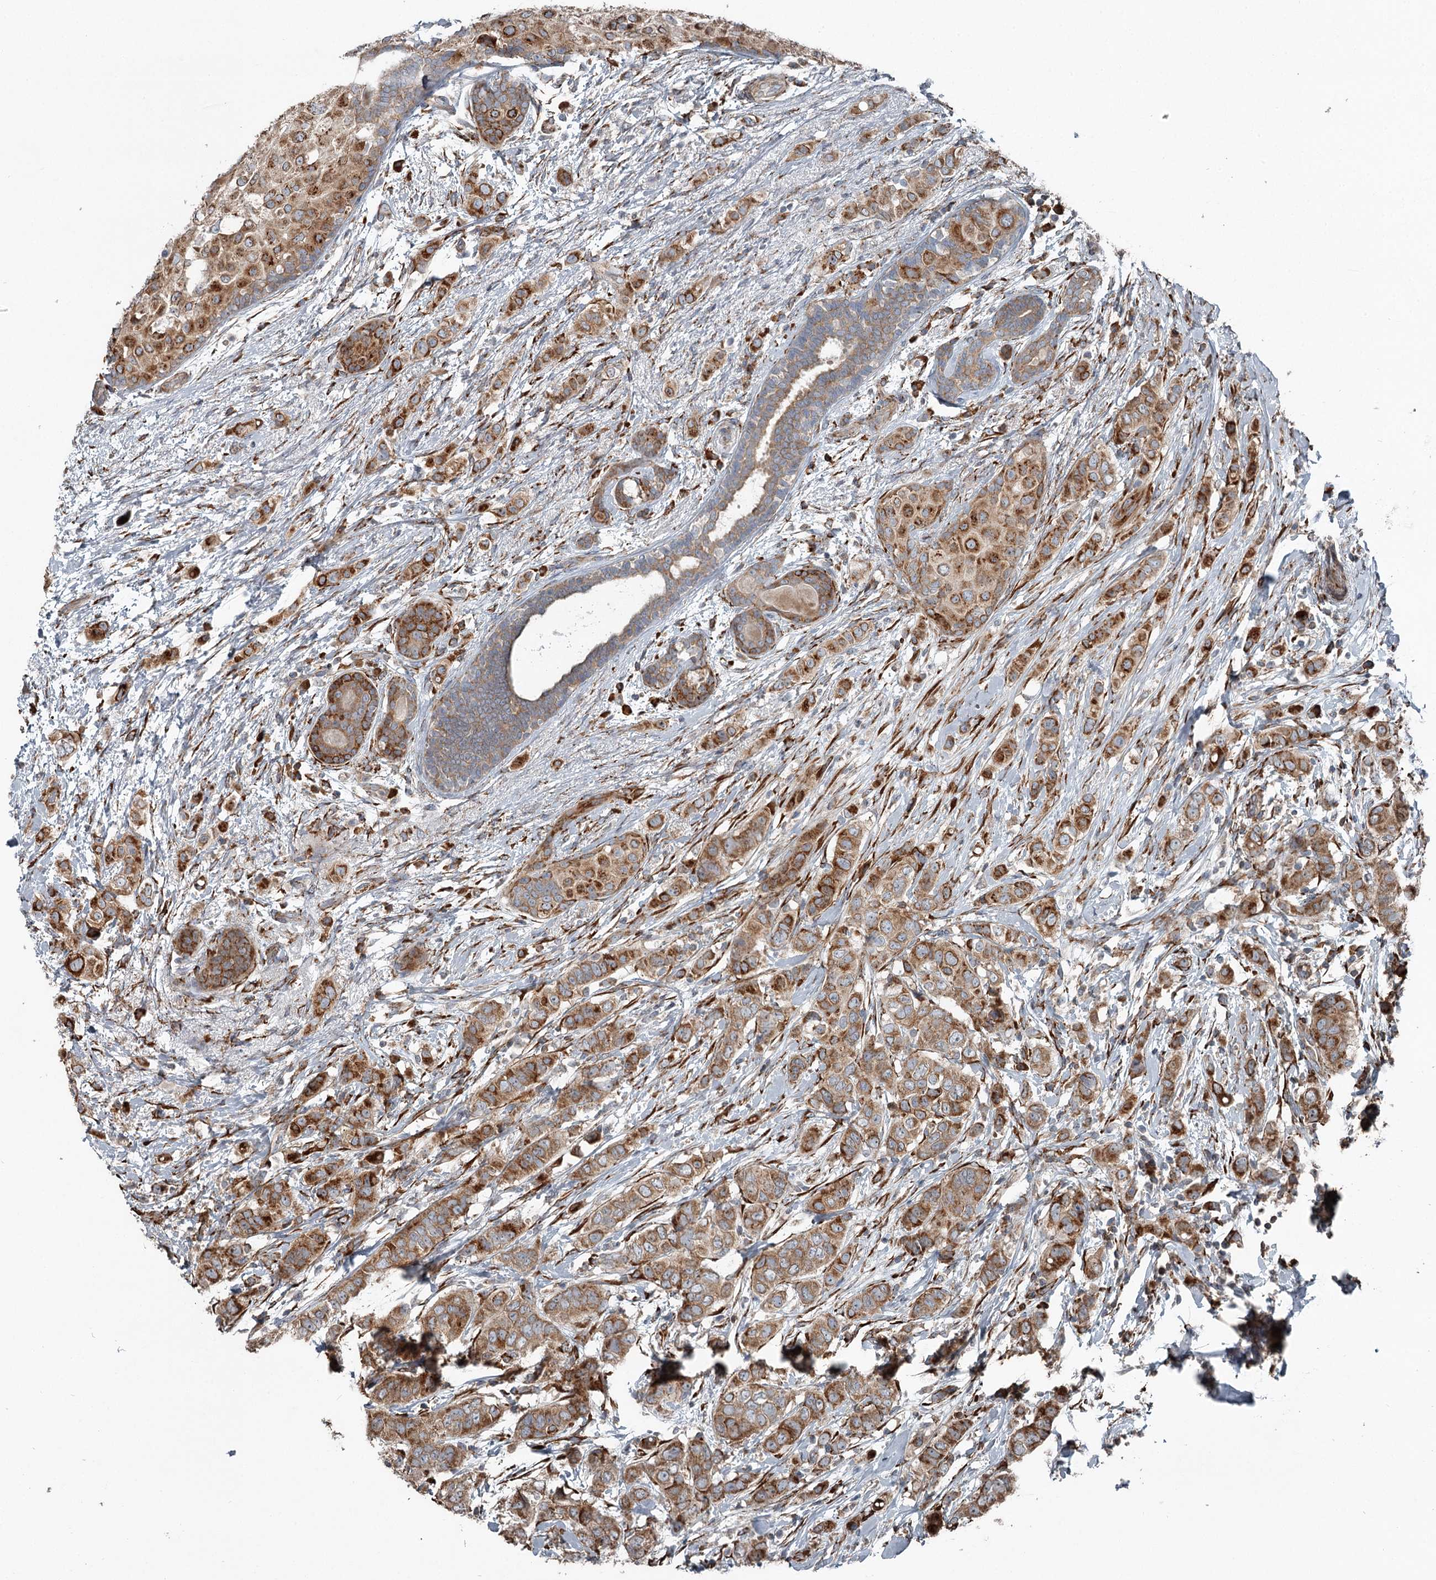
{"staining": {"intensity": "strong", "quantity": "25%-75%", "location": "cytoplasmic/membranous"}, "tissue": "breast cancer", "cell_type": "Tumor cells", "image_type": "cancer", "snomed": [{"axis": "morphology", "description": "Lobular carcinoma"}, {"axis": "topography", "description": "Breast"}], "caption": "Immunohistochemistry micrograph of neoplastic tissue: human lobular carcinoma (breast) stained using immunohistochemistry reveals high levels of strong protein expression localized specifically in the cytoplasmic/membranous of tumor cells, appearing as a cytoplasmic/membranous brown color.", "gene": "RASSF8", "patient": {"sex": "female", "age": 51}}